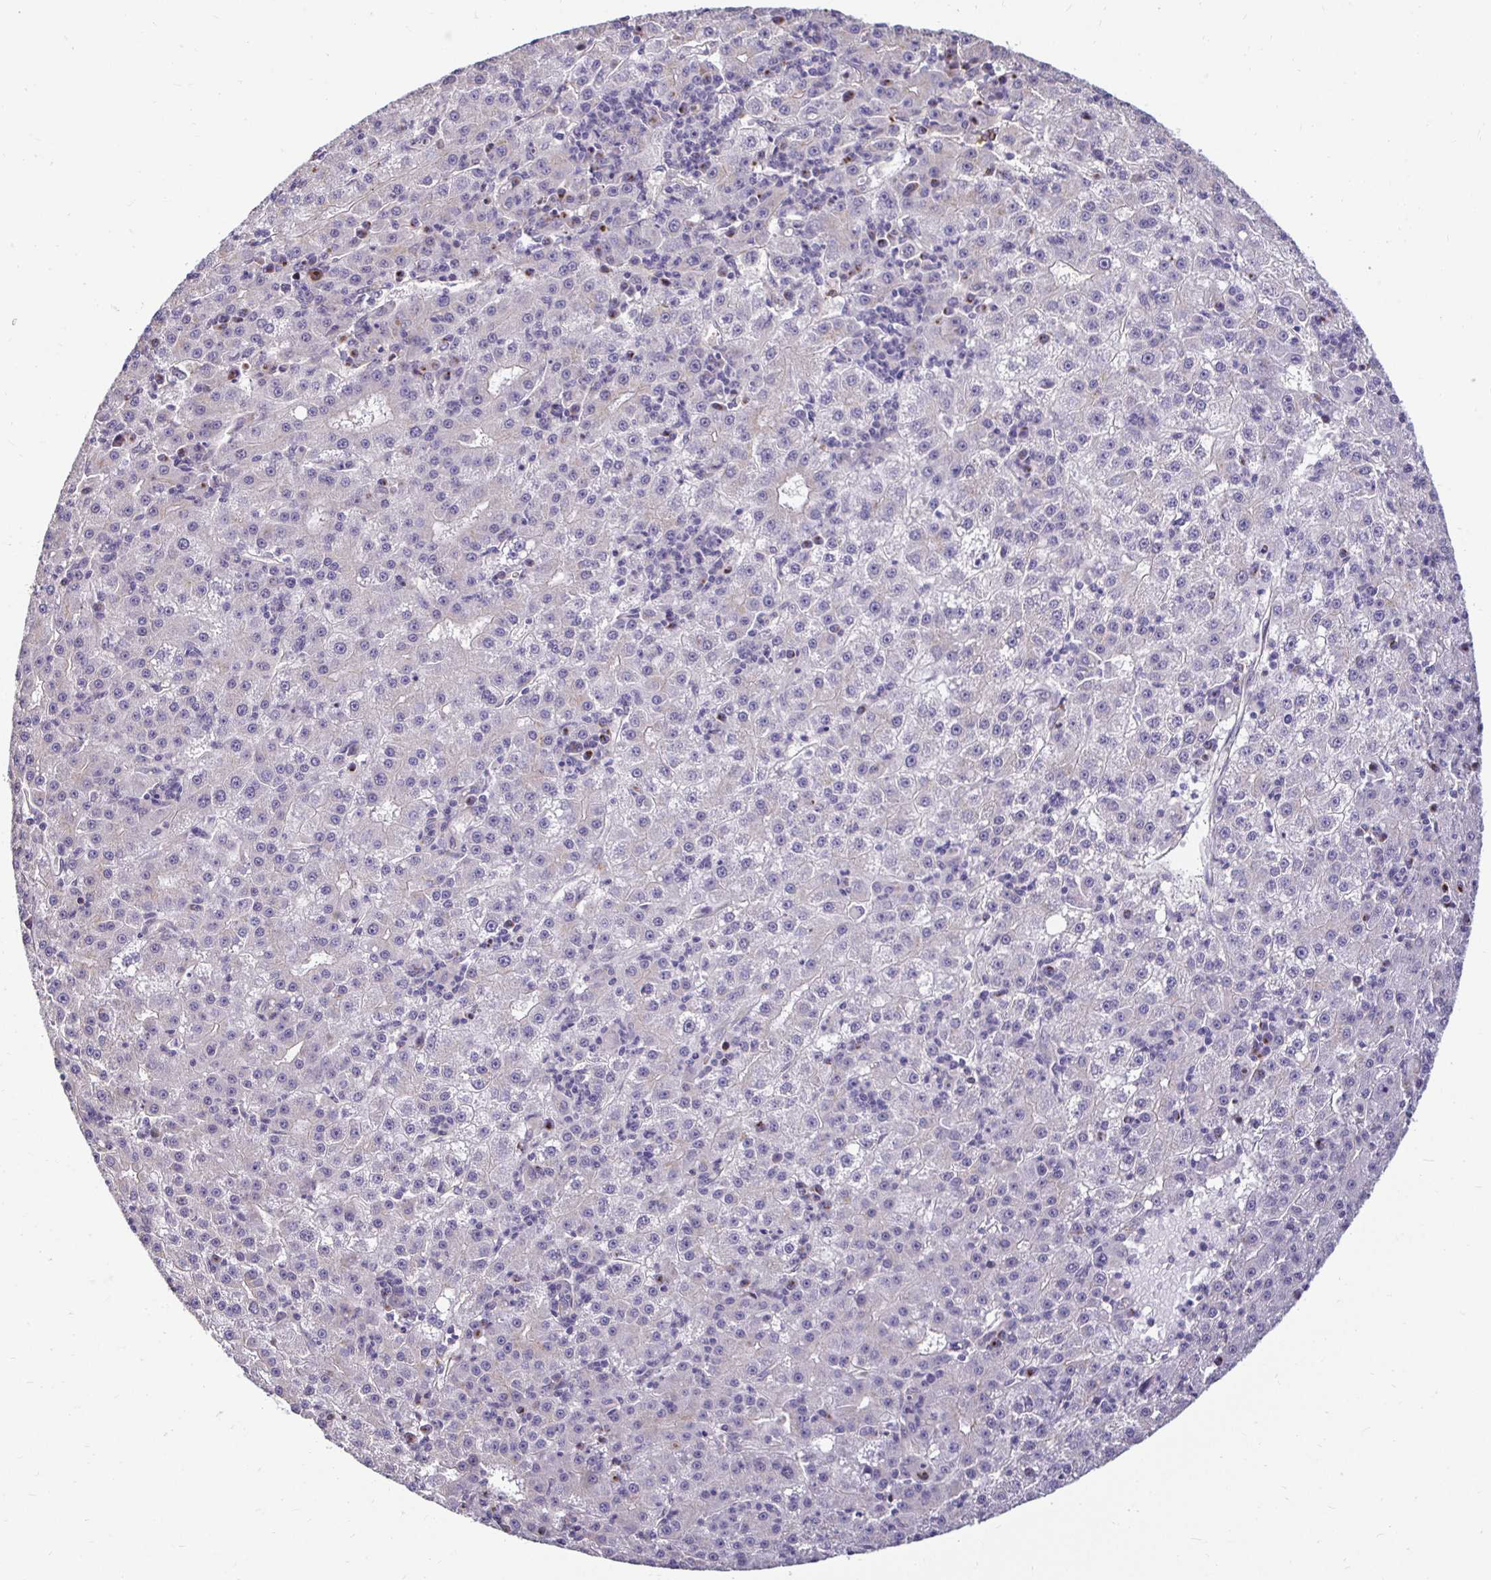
{"staining": {"intensity": "negative", "quantity": "none", "location": "none"}, "tissue": "liver cancer", "cell_type": "Tumor cells", "image_type": "cancer", "snomed": [{"axis": "morphology", "description": "Carcinoma, Hepatocellular, NOS"}, {"axis": "topography", "description": "Liver"}], "caption": "DAB (3,3'-diaminobenzidine) immunohistochemical staining of liver cancer (hepatocellular carcinoma) exhibits no significant staining in tumor cells.", "gene": "SLC9A1", "patient": {"sex": "male", "age": 76}}